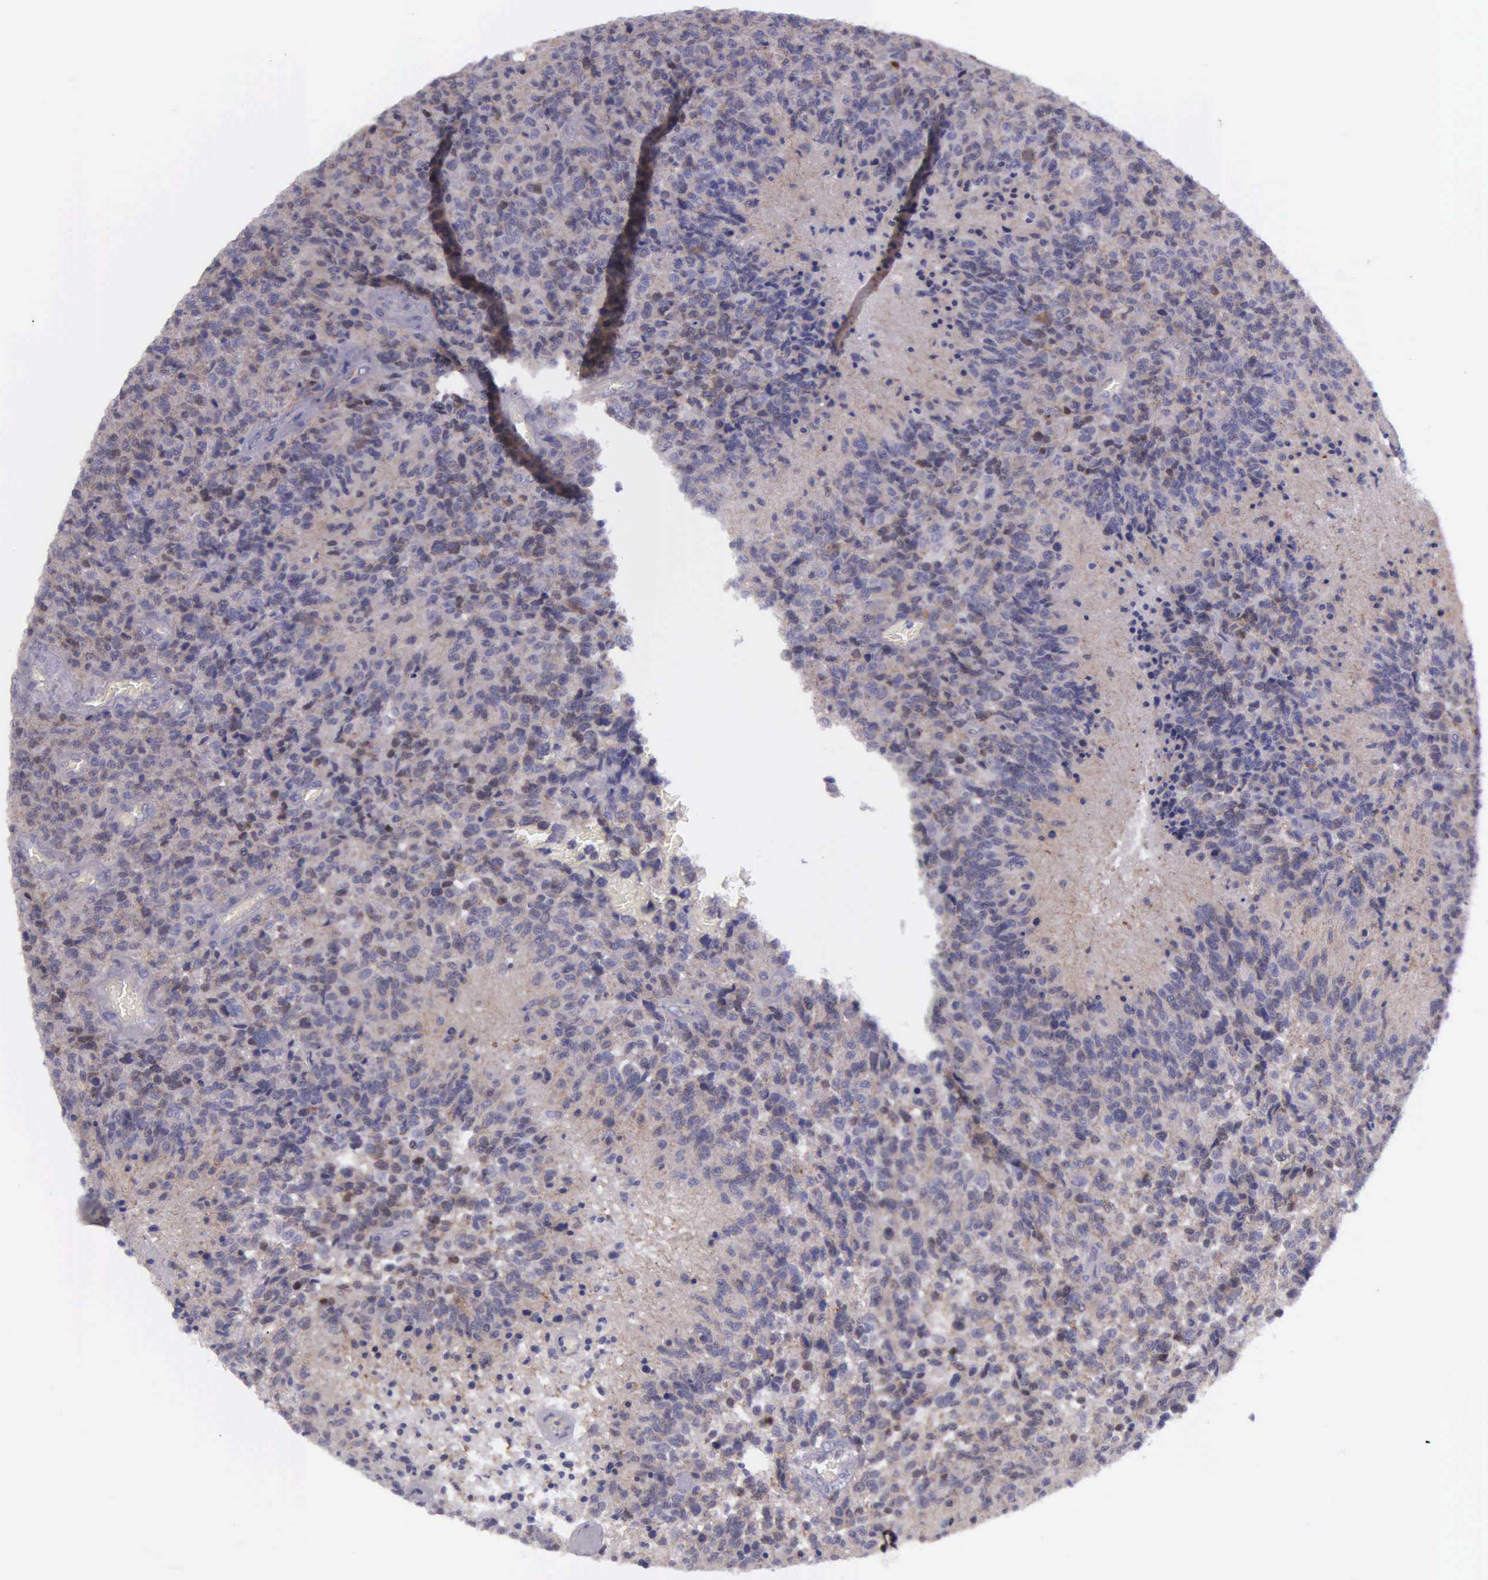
{"staining": {"intensity": "weak", "quantity": "25%-75%", "location": "cytoplasmic/membranous,nuclear"}, "tissue": "glioma", "cell_type": "Tumor cells", "image_type": "cancer", "snomed": [{"axis": "morphology", "description": "Glioma, malignant, High grade"}, {"axis": "topography", "description": "Brain"}], "caption": "Human malignant glioma (high-grade) stained with a brown dye reveals weak cytoplasmic/membranous and nuclear positive staining in approximately 25%-75% of tumor cells.", "gene": "MICAL3", "patient": {"sex": "male", "age": 36}}